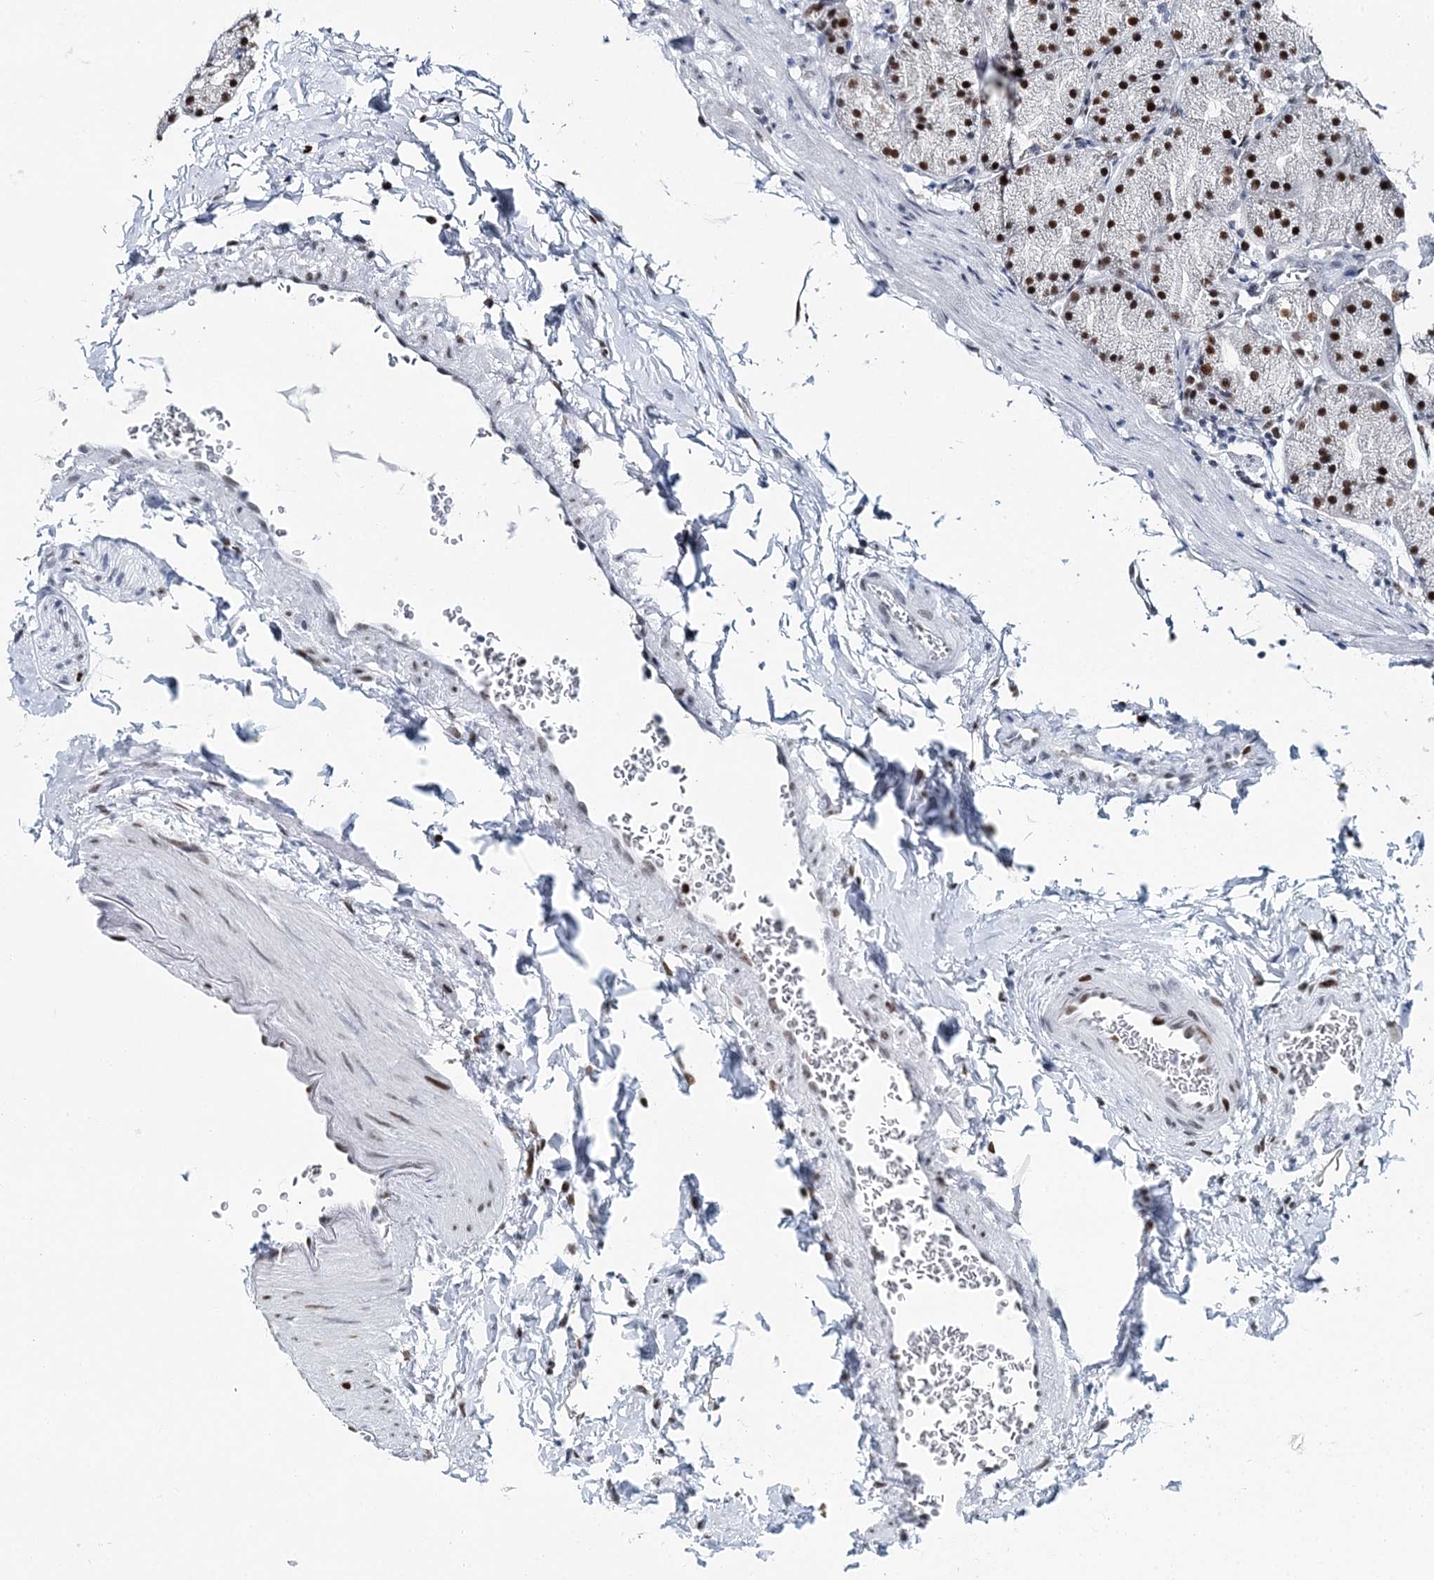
{"staining": {"intensity": "moderate", "quantity": ">75%", "location": "nuclear"}, "tissue": "stomach", "cell_type": "Glandular cells", "image_type": "normal", "snomed": [{"axis": "morphology", "description": "Normal tissue, NOS"}, {"axis": "topography", "description": "Stomach, upper"}, {"axis": "topography", "description": "Stomach"}], "caption": "A medium amount of moderate nuclear positivity is seen in approximately >75% of glandular cells in benign stomach.", "gene": "HAT1", "patient": {"sex": "male", "age": 48}}